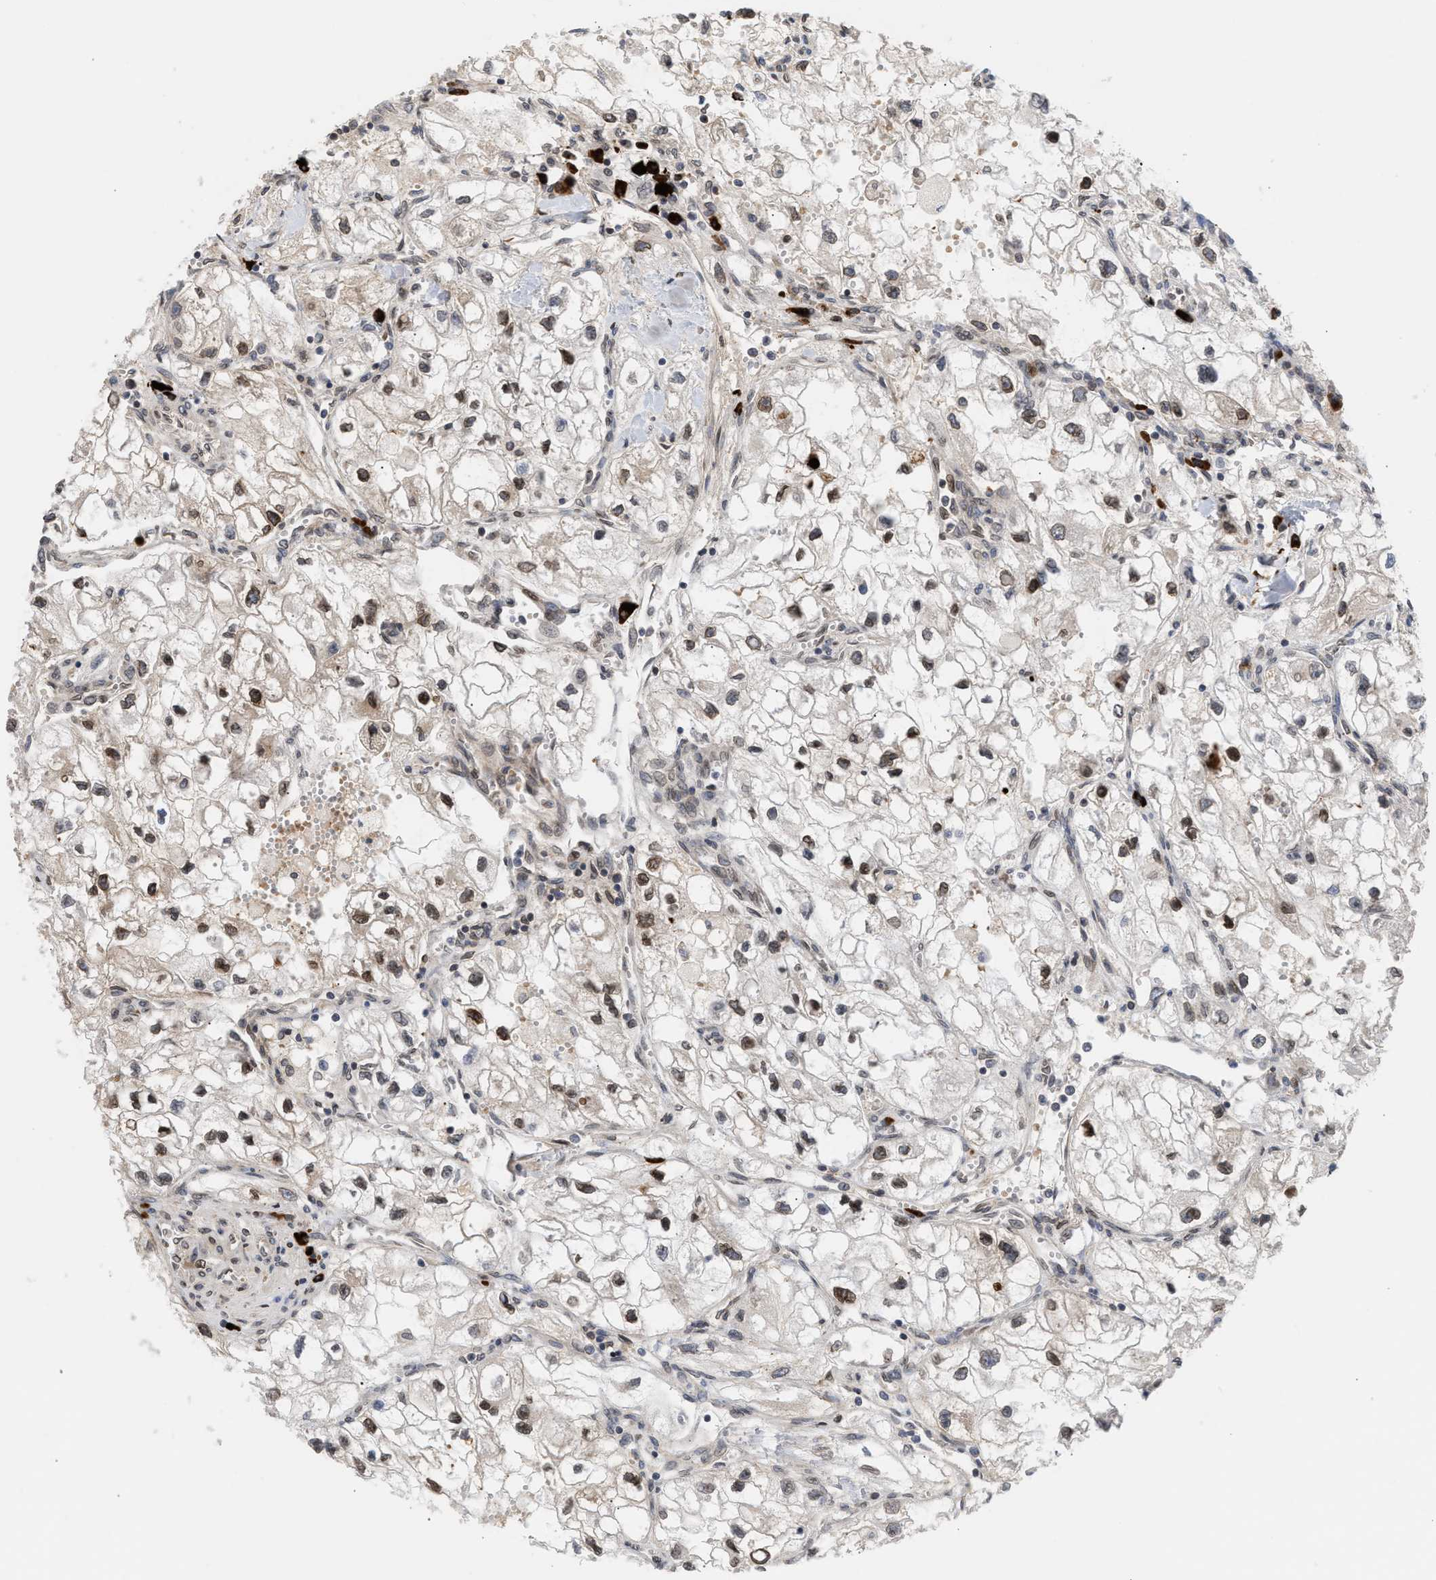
{"staining": {"intensity": "moderate", "quantity": ">75%", "location": "nuclear"}, "tissue": "renal cancer", "cell_type": "Tumor cells", "image_type": "cancer", "snomed": [{"axis": "morphology", "description": "Adenocarcinoma, NOS"}, {"axis": "topography", "description": "Kidney"}], "caption": "High-magnification brightfield microscopy of renal cancer (adenocarcinoma) stained with DAB (3,3'-diaminobenzidine) (brown) and counterstained with hematoxylin (blue). tumor cells exhibit moderate nuclear positivity is identified in approximately>75% of cells.", "gene": "NUP62", "patient": {"sex": "female", "age": 70}}